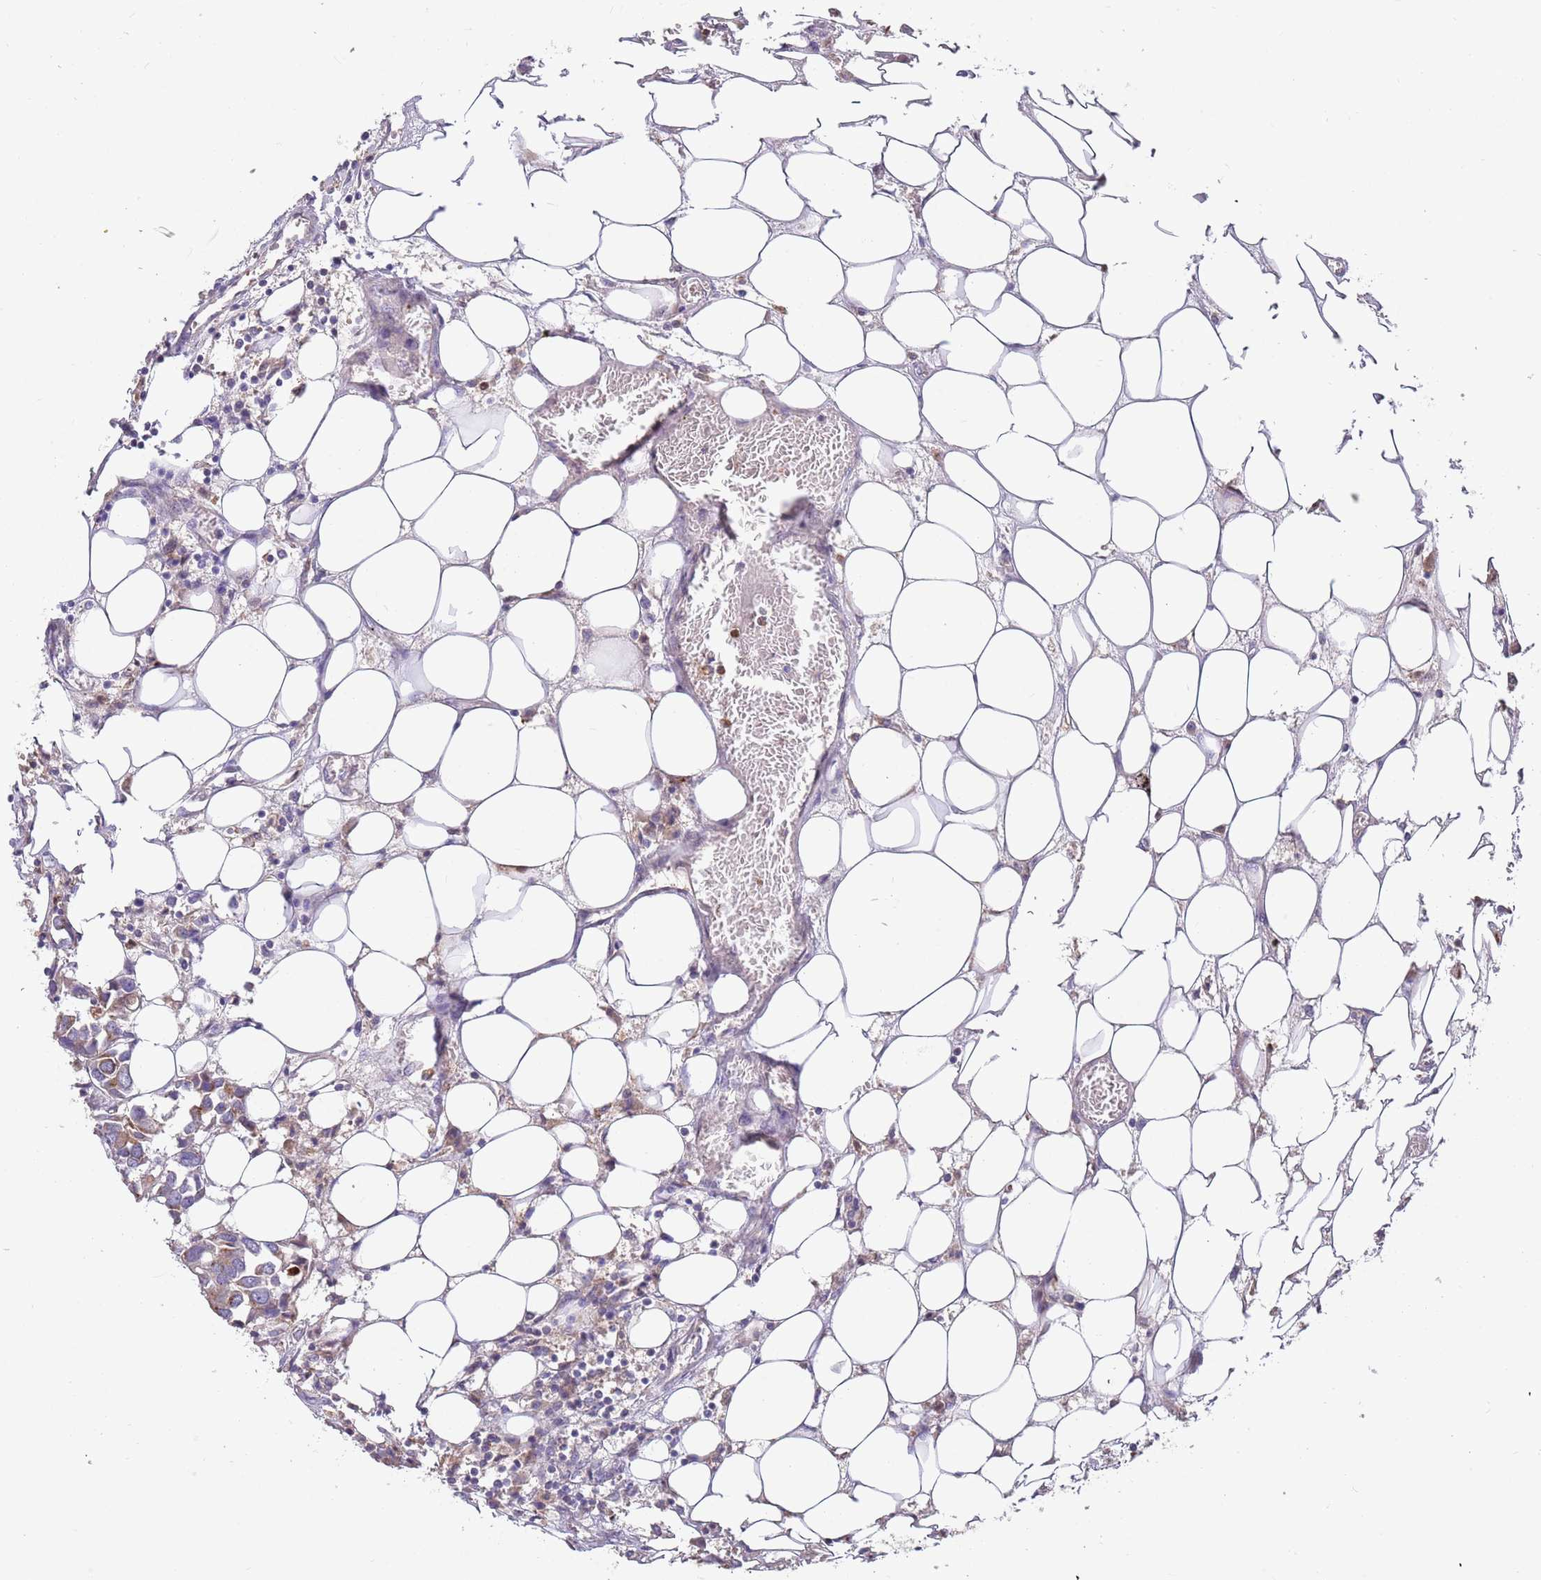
{"staining": {"intensity": "moderate", "quantity": "25%-75%", "location": "cytoplasmic/membranous"}, "tissue": "breast cancer", "cell_type": "Tumor cells", "image_type": "cancer", "snomed": [{"axis": "morphology", "description": "Duct carcinoma"}, {"axis": "topography", "description": "Breast"}], "caption": "Breast invasive ductal carcinoma tissue shows moderate cytoplasmic/membranous positivity in about 25%-75% of tumor cells", "gene": "BORCS5", "patient": {"sex": "female", "age": 83}}